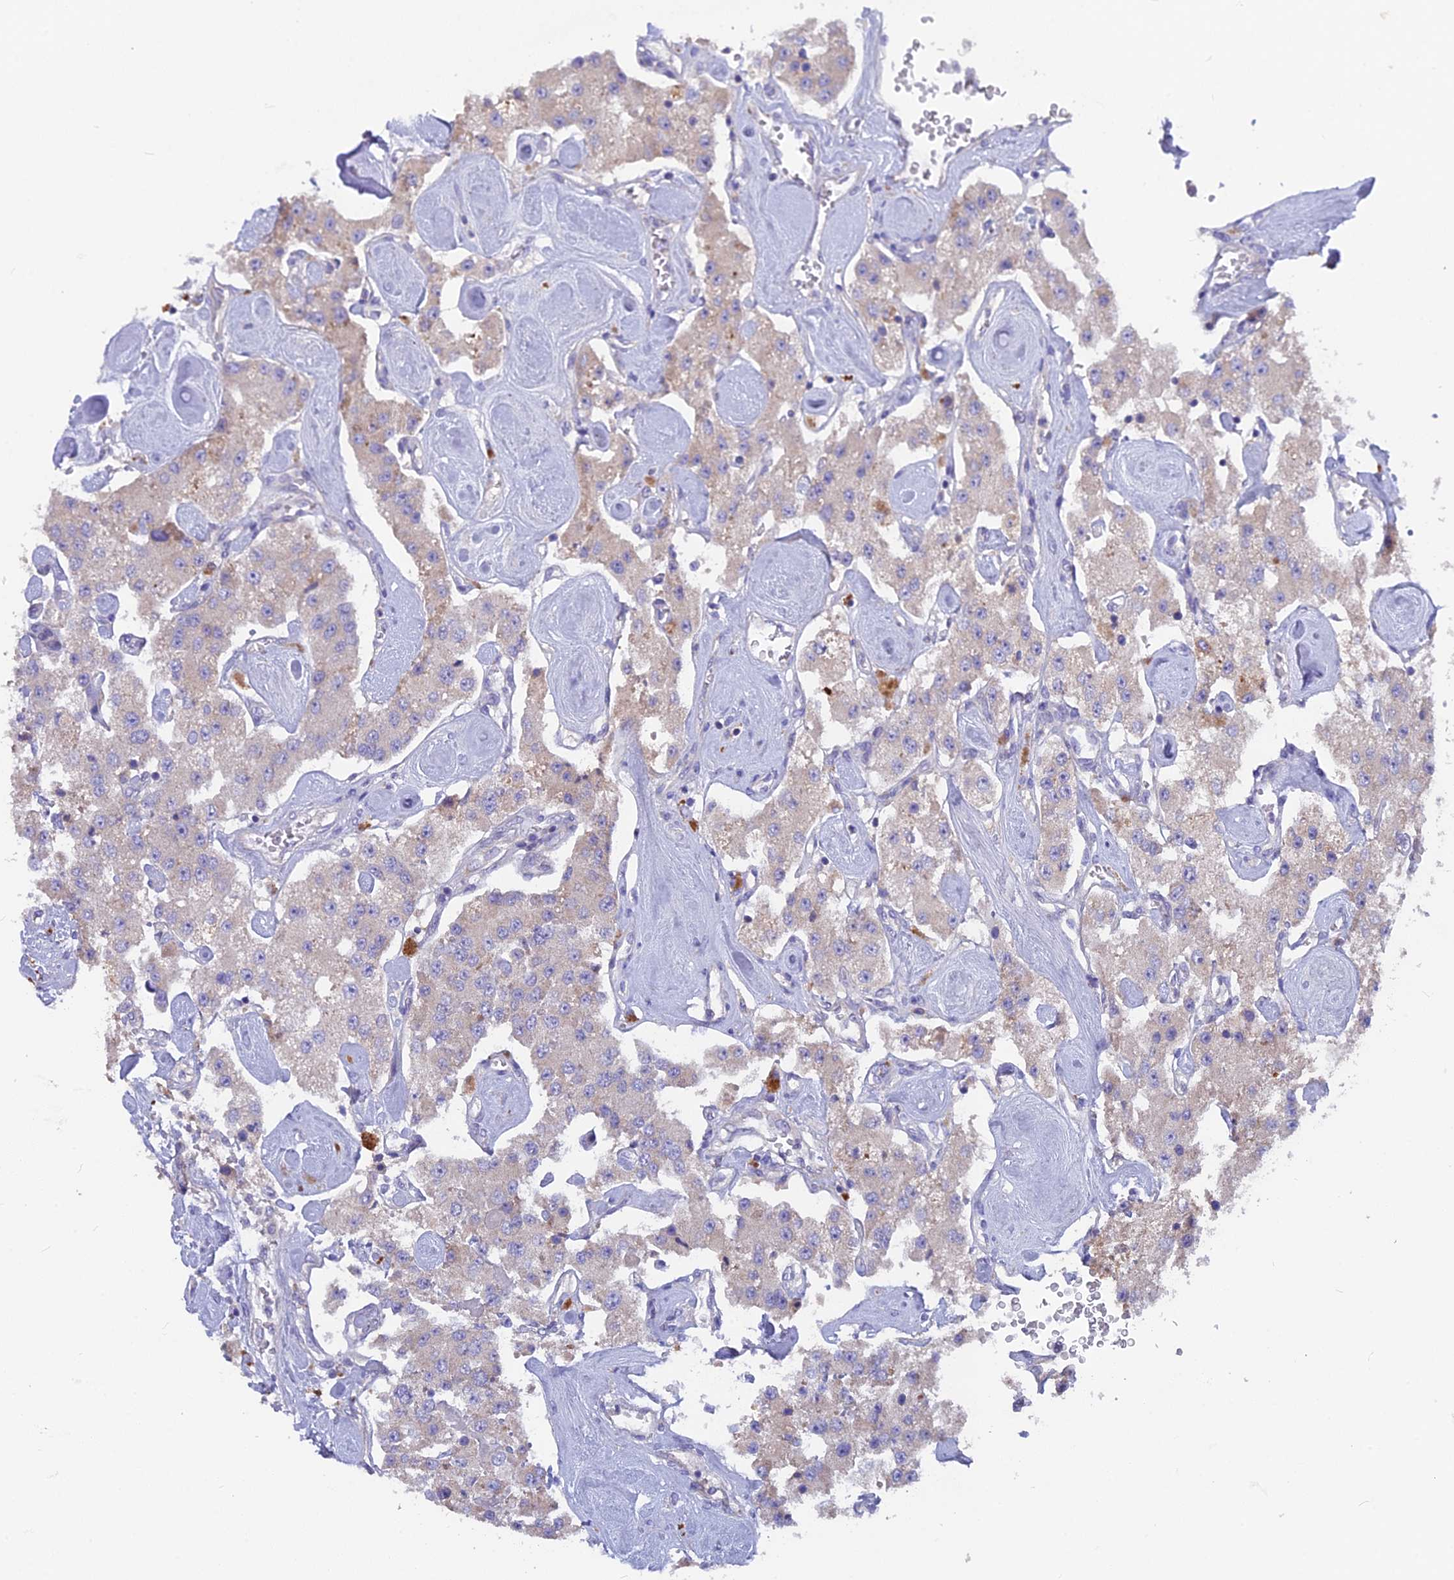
{"staining": {"intensity": "weak", "quantity": "25%-75%", "location": "cytoplasmic/membranous"}, "tissue": "carcinoid", "cell_type": "Tumor cells", "image_type": "cancer", "snomed": [{"axis": "morphology", "description": "Carcinoid, malignant, NOS"}, {"axis": "topography", "description": "Pancreas"}], "caption": "This micrograph shows immunohistochemistry staining of human malignant carcinoid, with low weak cytoplasmic/membranous positivity in about 25%-75% of tumor cells.", "gene": "PZP", "patient": {"sex": "male", "age": 41}}